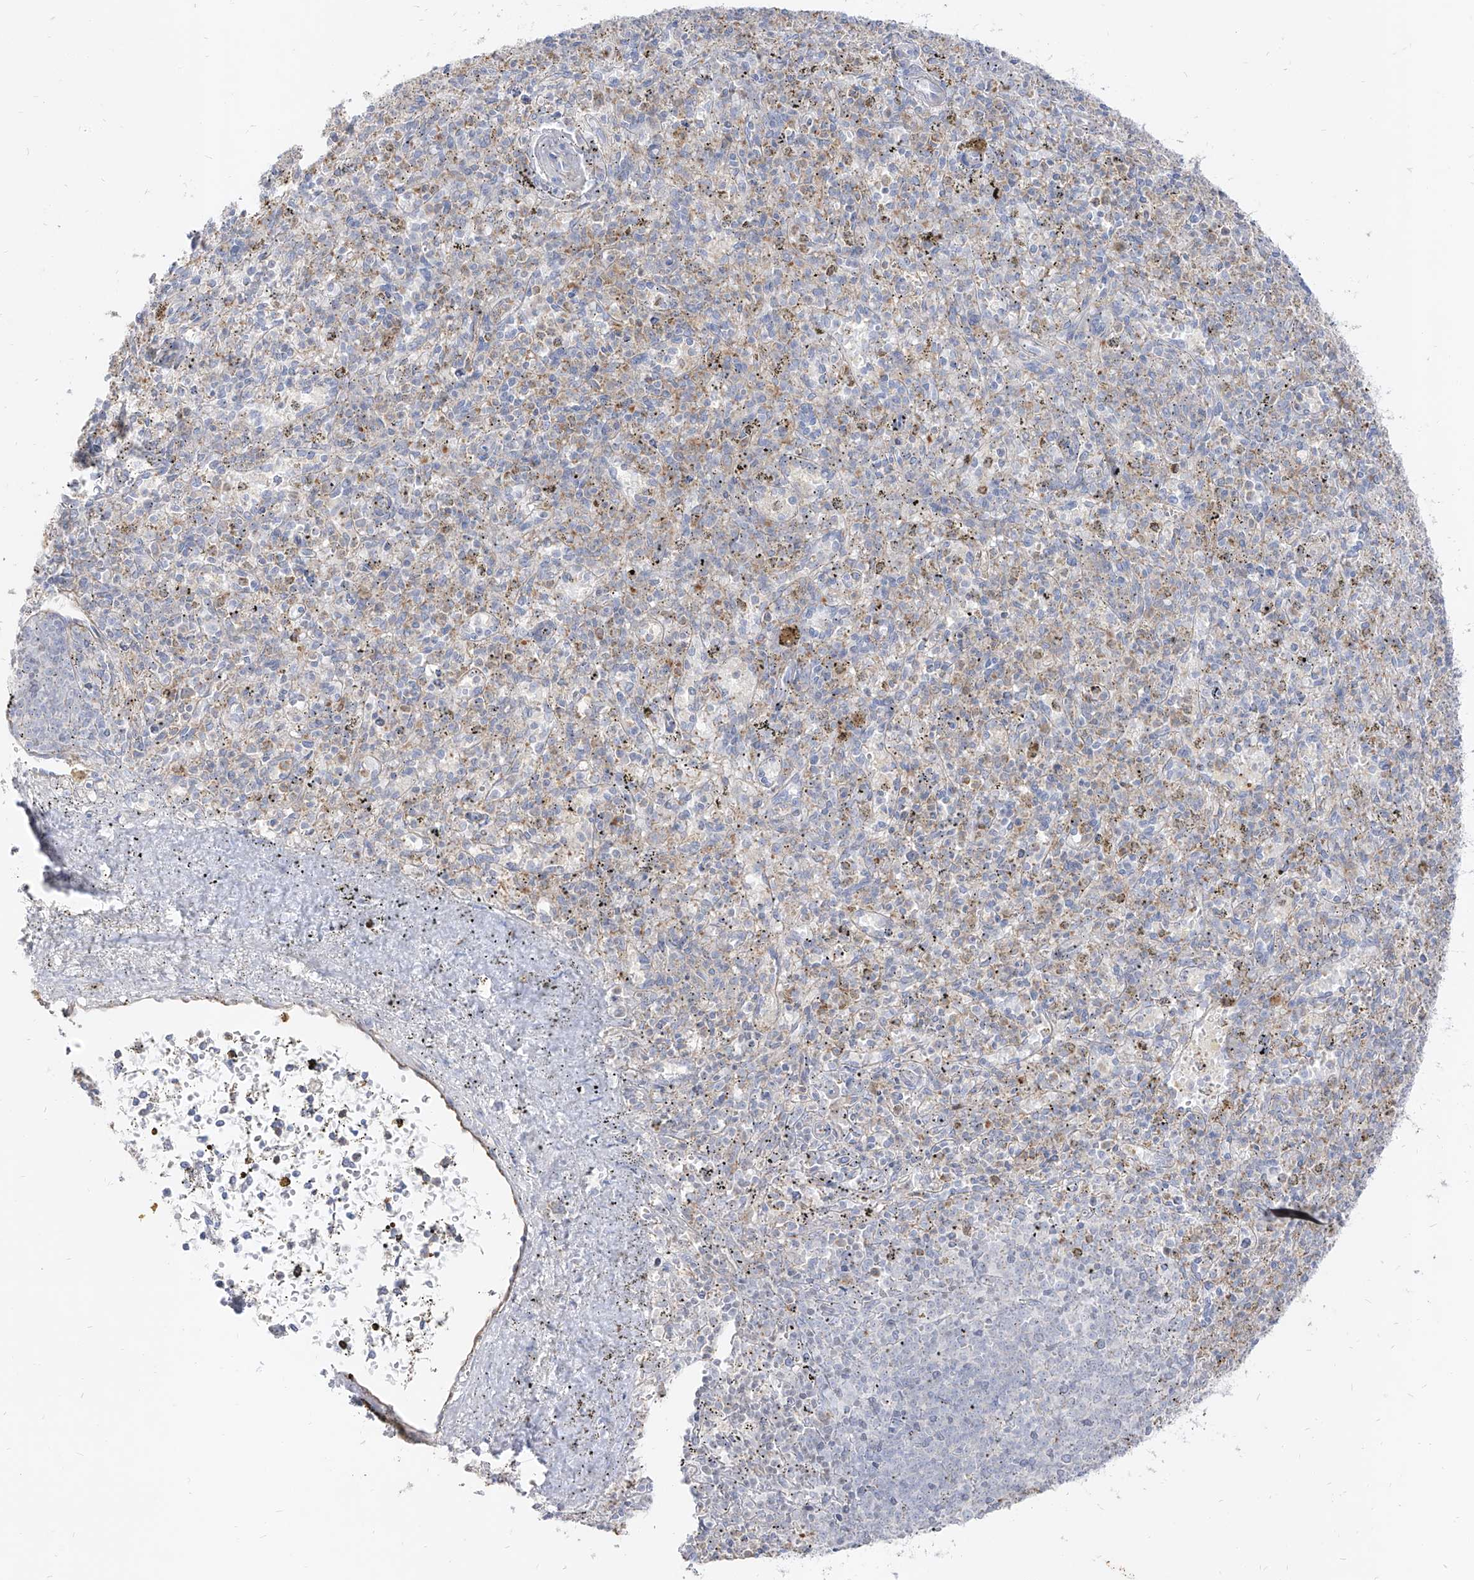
{"staining": {"intensity": "negative", "quantity": "none", "location": "none"}, "tissue": "spleen", "cell_type": "Cells in red pulp", "image_type": "normal", "snomed": [{"axis": "morphology", "description": "Normal tissue, NOS"}, {"axis": "topography", "description": "Spleen"}], "caption": "The histopathology image reveals no staining of cells in red pulp in unremarkable spleen. The staining is performed using DAB (3,3'-diaminobenzidine) brown chromogen with nuclei counter-stained in using hematoxylin.", "gene": "RBFOX3", "patient": {"sex": "male", "age": 72}}